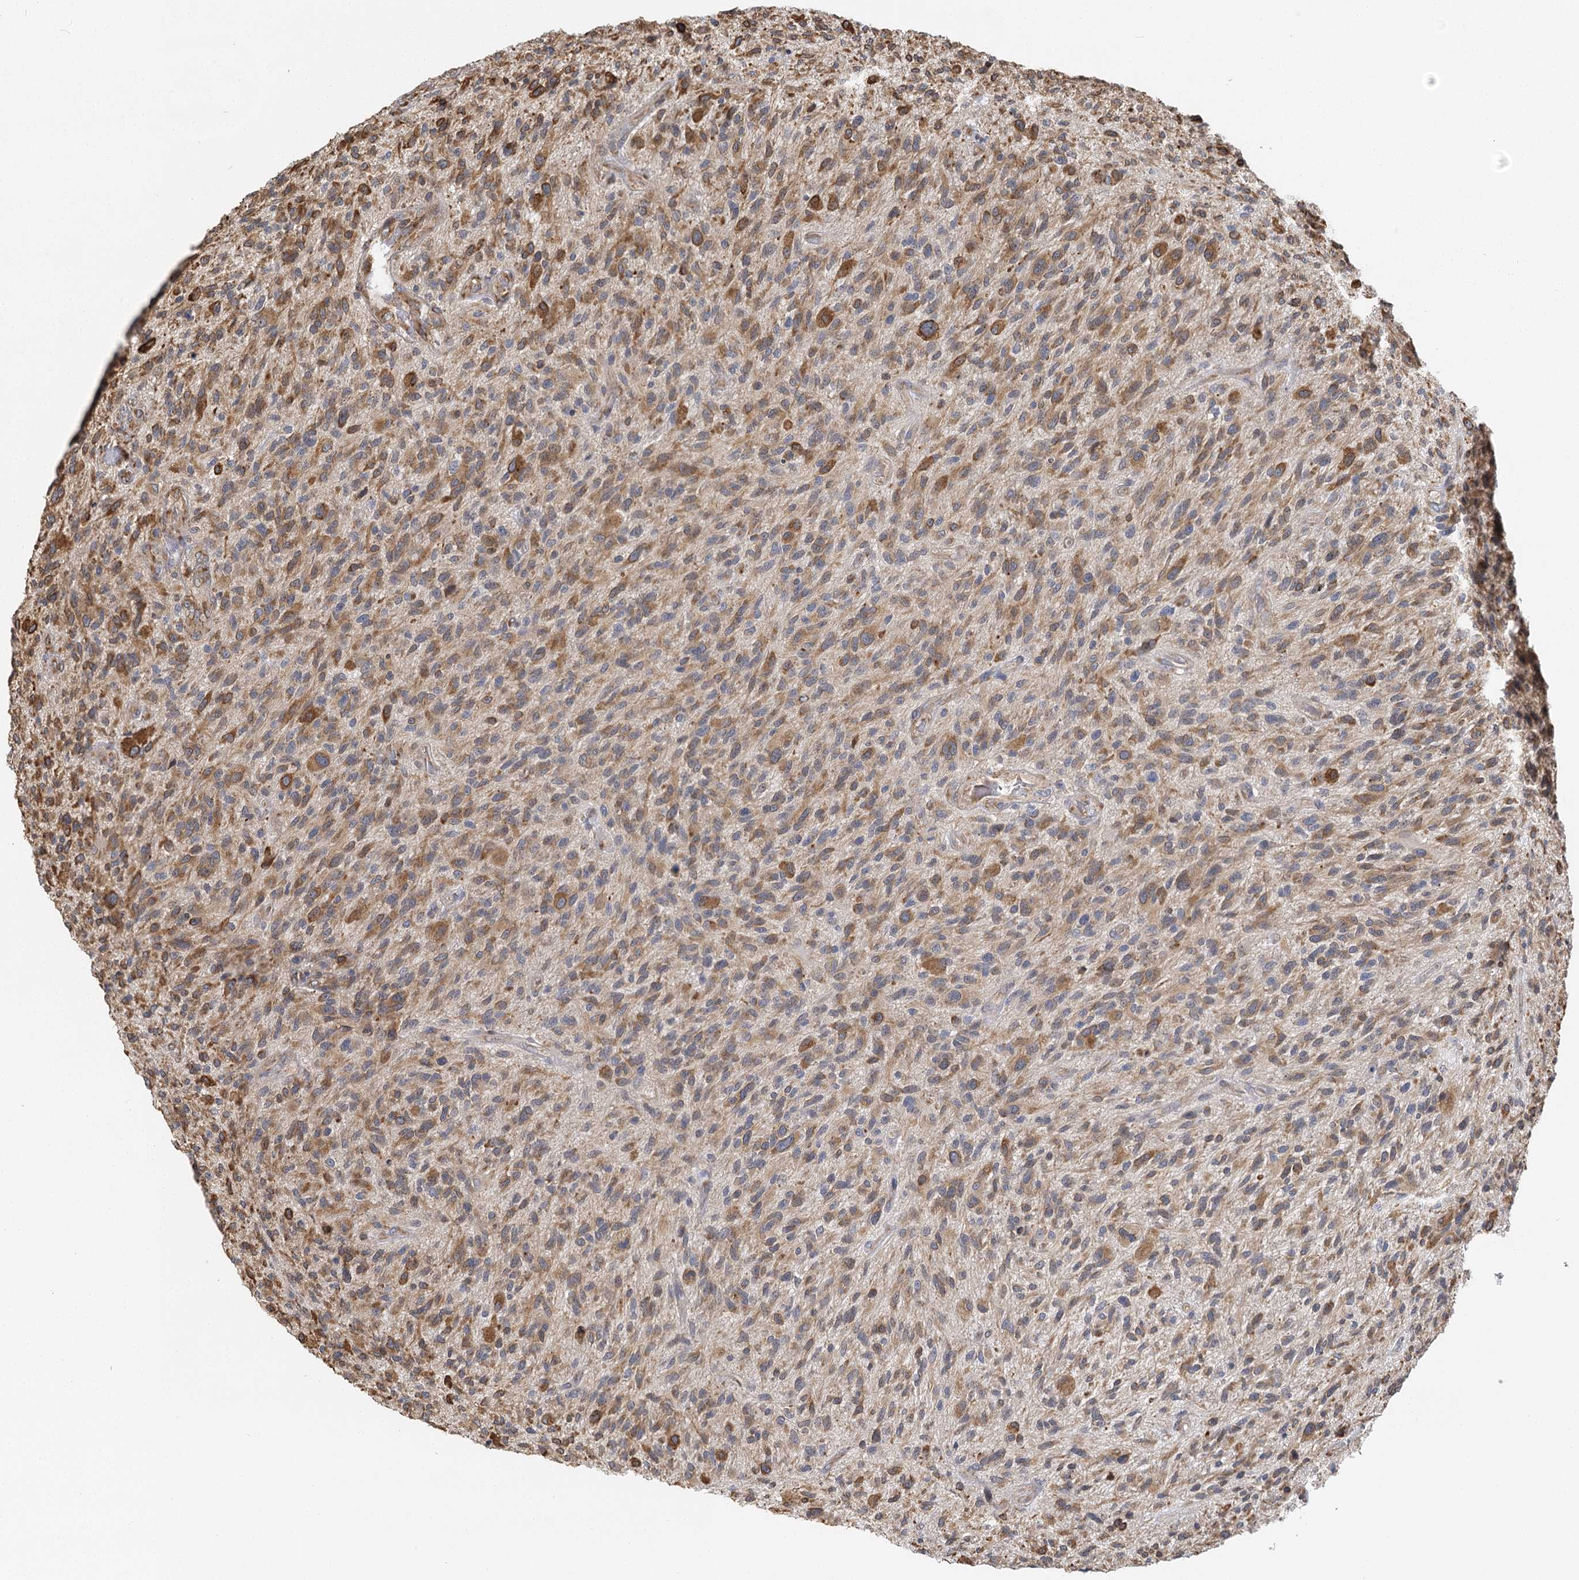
{"staining": {"intensity": "moderate", "quantity": ">75%", "location": "cytoplasmic/membranous"}, "tissue": "glioma", "cell_type": "Tumor cells", "image_type": "cancer", "snomed": [{"axis": "morphology", "description": "Glioma, malignant, High grade"}, {"axis": "topography", "description": "Brain"}], "caption": "A brown stain shows moderate cytoplasmic/membranous staining of a protein in malignant glioma (high-grade) tumor cells.", "gene": "IL11RA", "patient": {"sex": "male", "age": 47}}